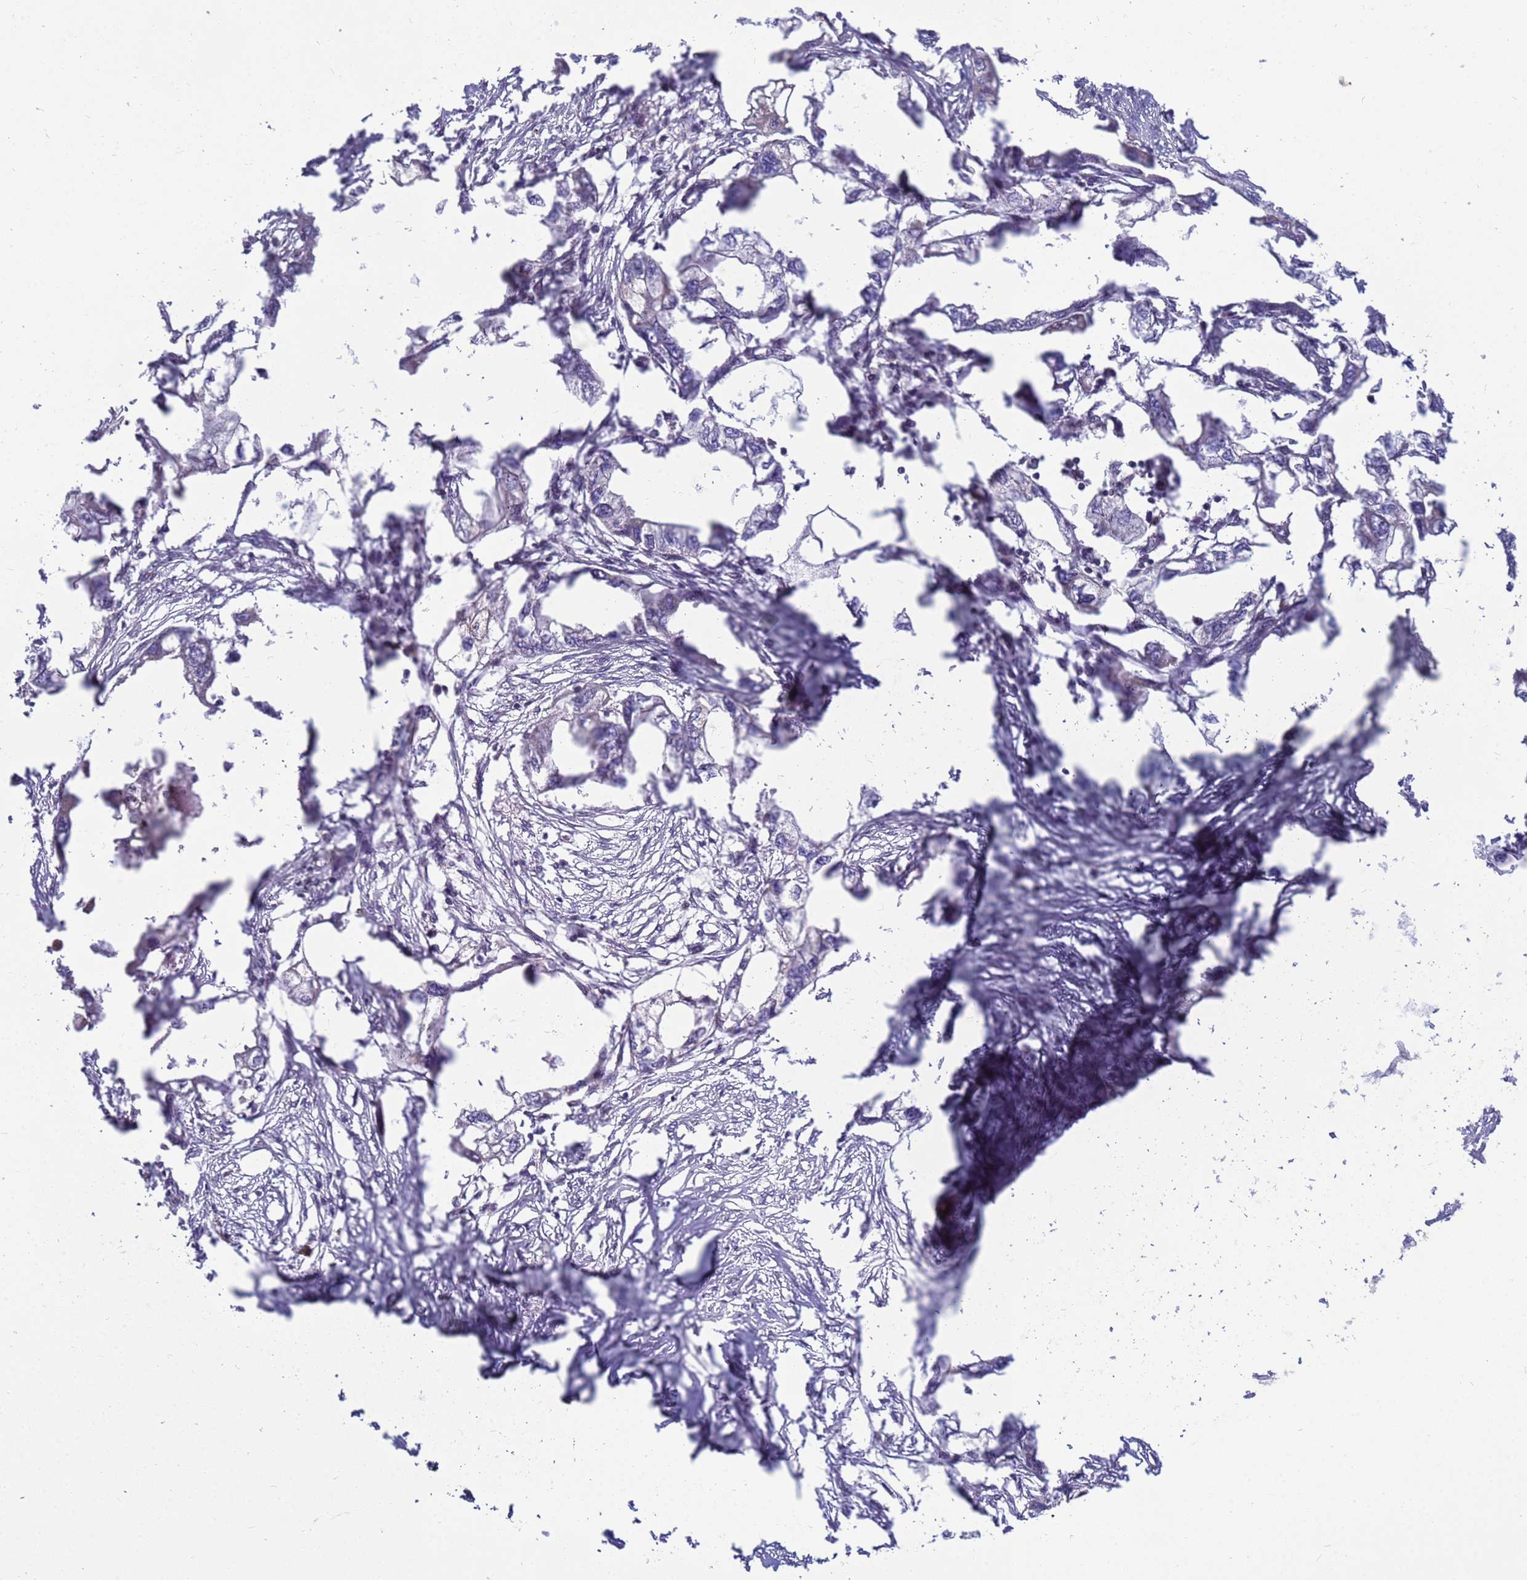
{"staining": {"intensity": "negative", "quantity": "none", "location": "none"}, "tissue": "endometrial cancer", "cell_type": "Tumor cells", "image_type": "cancer", "snomed": [{"axis": "morphology", "description": "Adenocarcinoma, NOS"}, {"axis": "morphology", "description": "Adenocarcinoma, metastatic, NOS"}, {"axis": "topography", "description": "Adipose tissue"}, {"axis": "topography", "description": "Endometrium"}], "caption": "Endometrial adenocarcinoma was stained to show a protein in brown. There is no significant positivity in tumor cells.", "gene": "TMEM74B", "patient": {"sex": "female", "age": 67}}